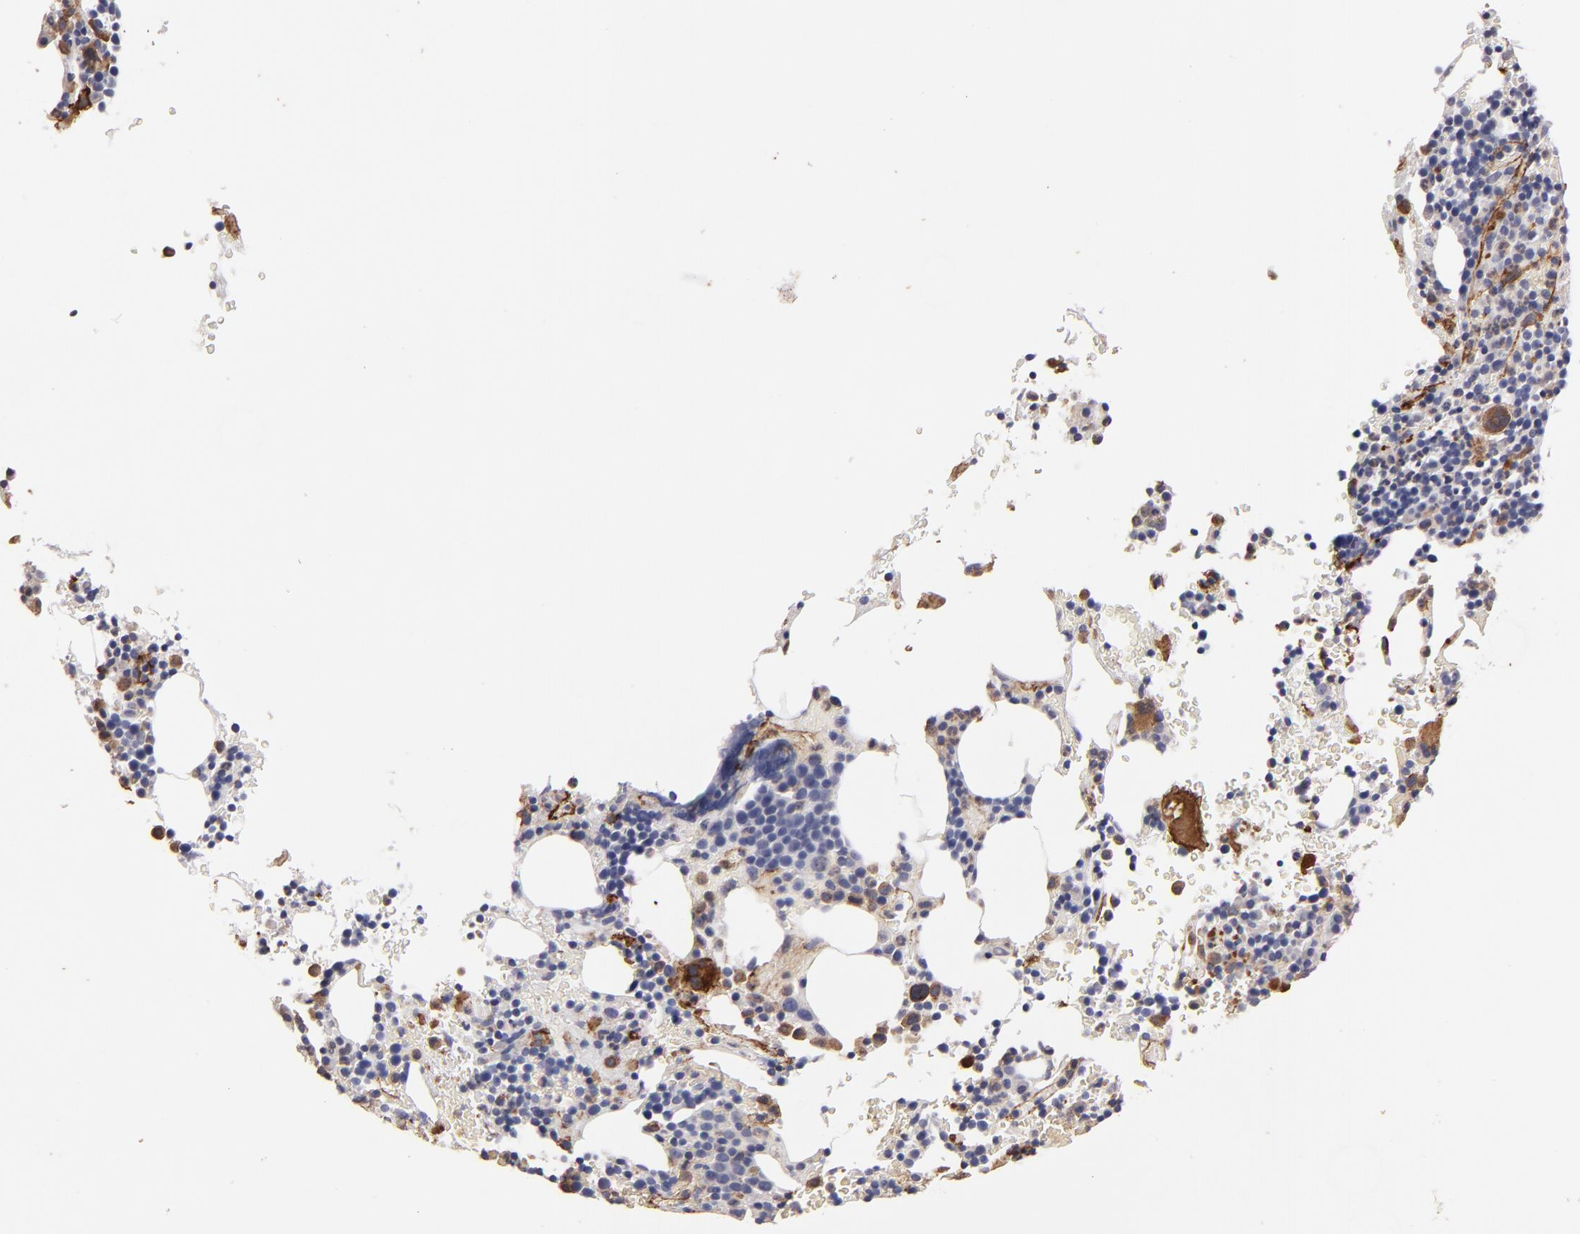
{"staining": {"intensity": "moderate", "quantity": "<25%", "location": "cytoplasmic/membranous"}, "tissue": "bone marrow", "cell_type": "Hematopoietic cells", "image_type": "normal", "snomed": [{"axis": "morphology", "description": "Normal tissue, NOS"}, {"axis": "topography", "description": "Bone marrow"}], "caption": "IHC image of normal bone marrow: human bone marrow stained using immunohistochemistry shows low levels of moderate protein expression localized specifically in the cytoplasmic/membranous of hematopoietic cells, appearing as a cytoplasmic/membranous brown color.", "gene": "CLDN5", "patient": {"sex": "male", "age": 86}}